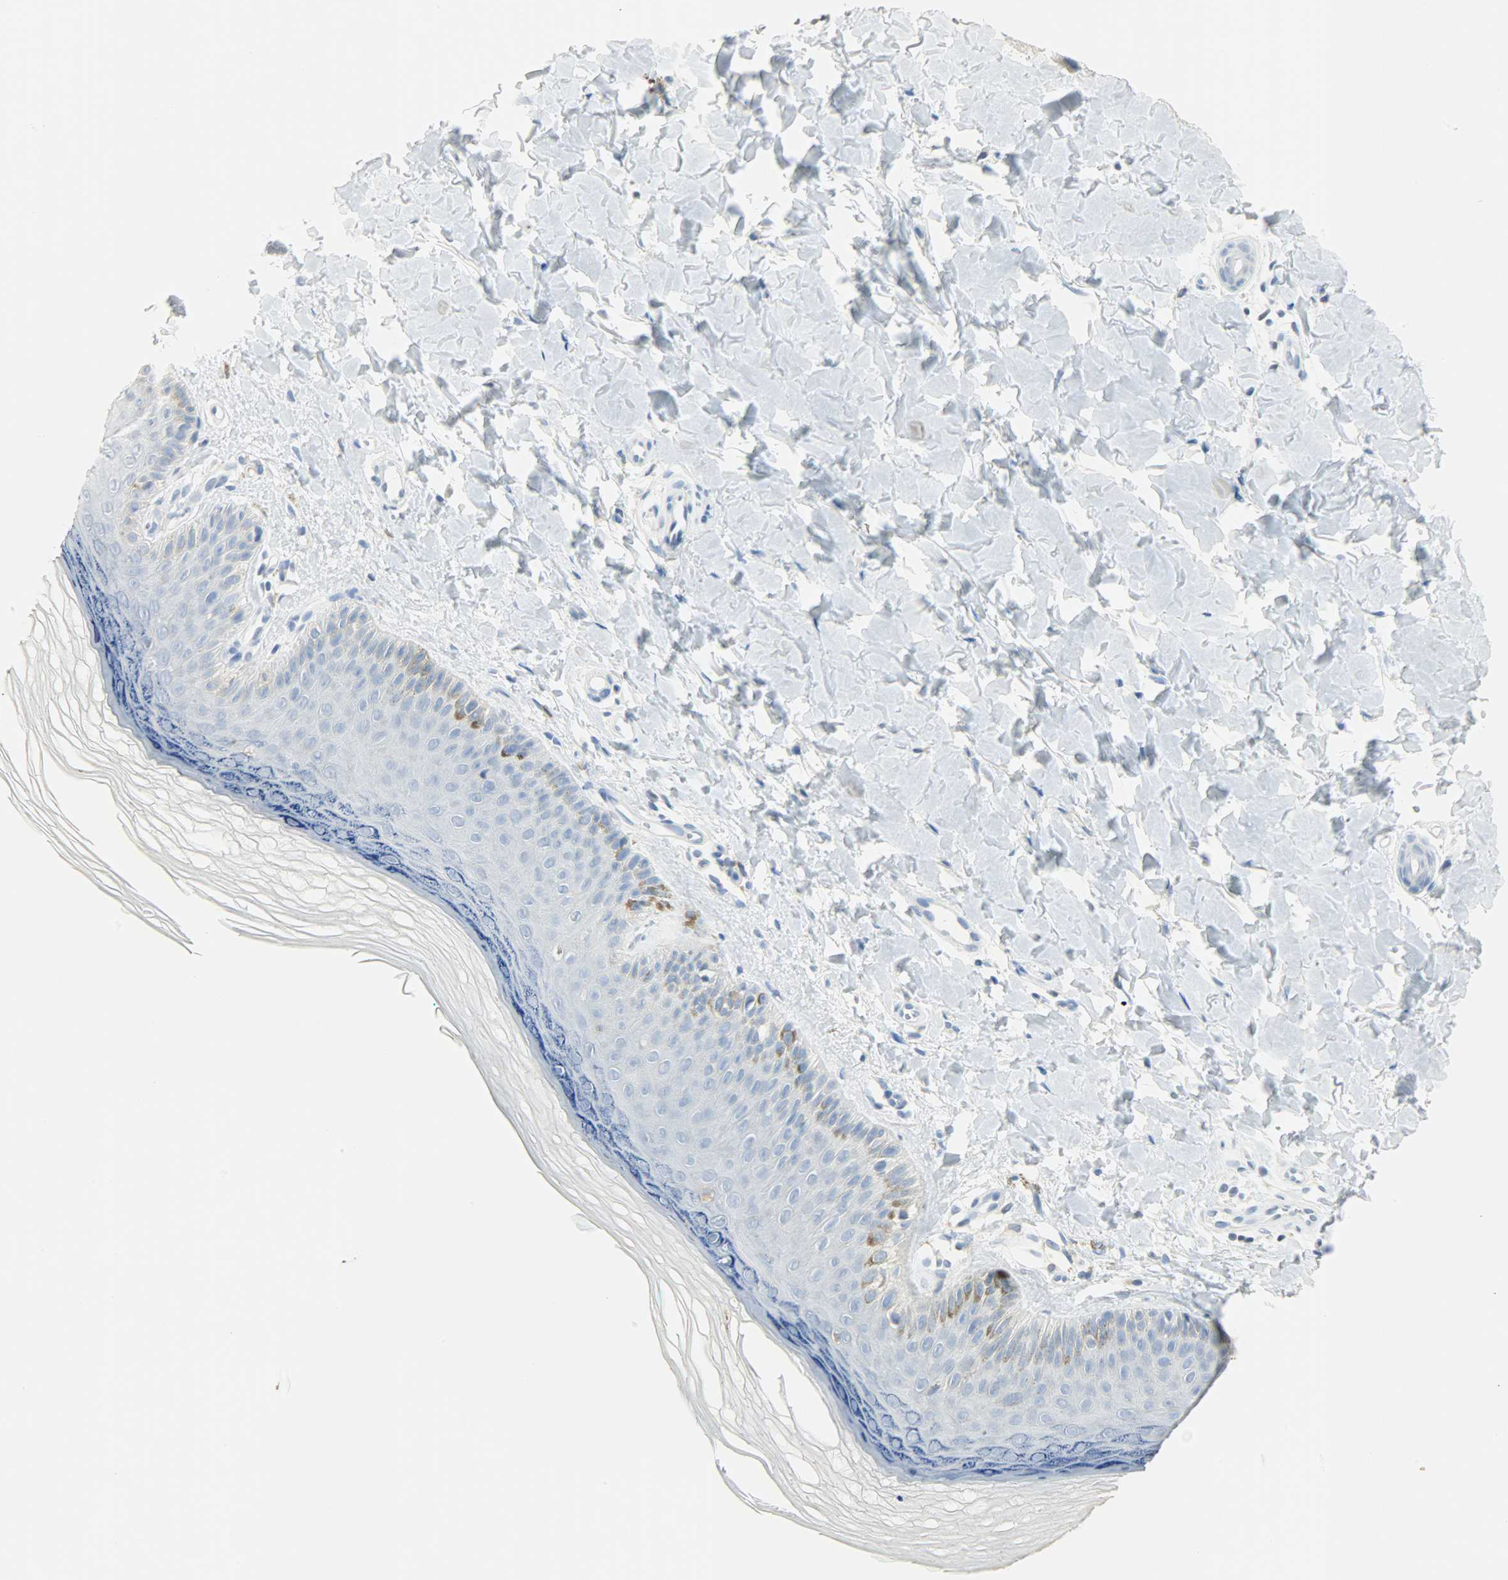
{"staining": {"intensity": "negative", "quantity": "none", "location": "none"}, "tissue": "skin", "cell_type": "Fibroblasts", "image_type": "normal", "snomed": [{"axis": "morphology", "description": "Normal tissue, NOS"}, {"axis": "topography", "description": "Skin"}], "caption": "Immunohistochemical staining of unremarkable skin demonstrates no significant positivity in fibroblasts. (Brightfield microscopy of DAB IHC at high magnification).", "gene": "PTPN6", "patient": {"sex": "male", "age": 26}}